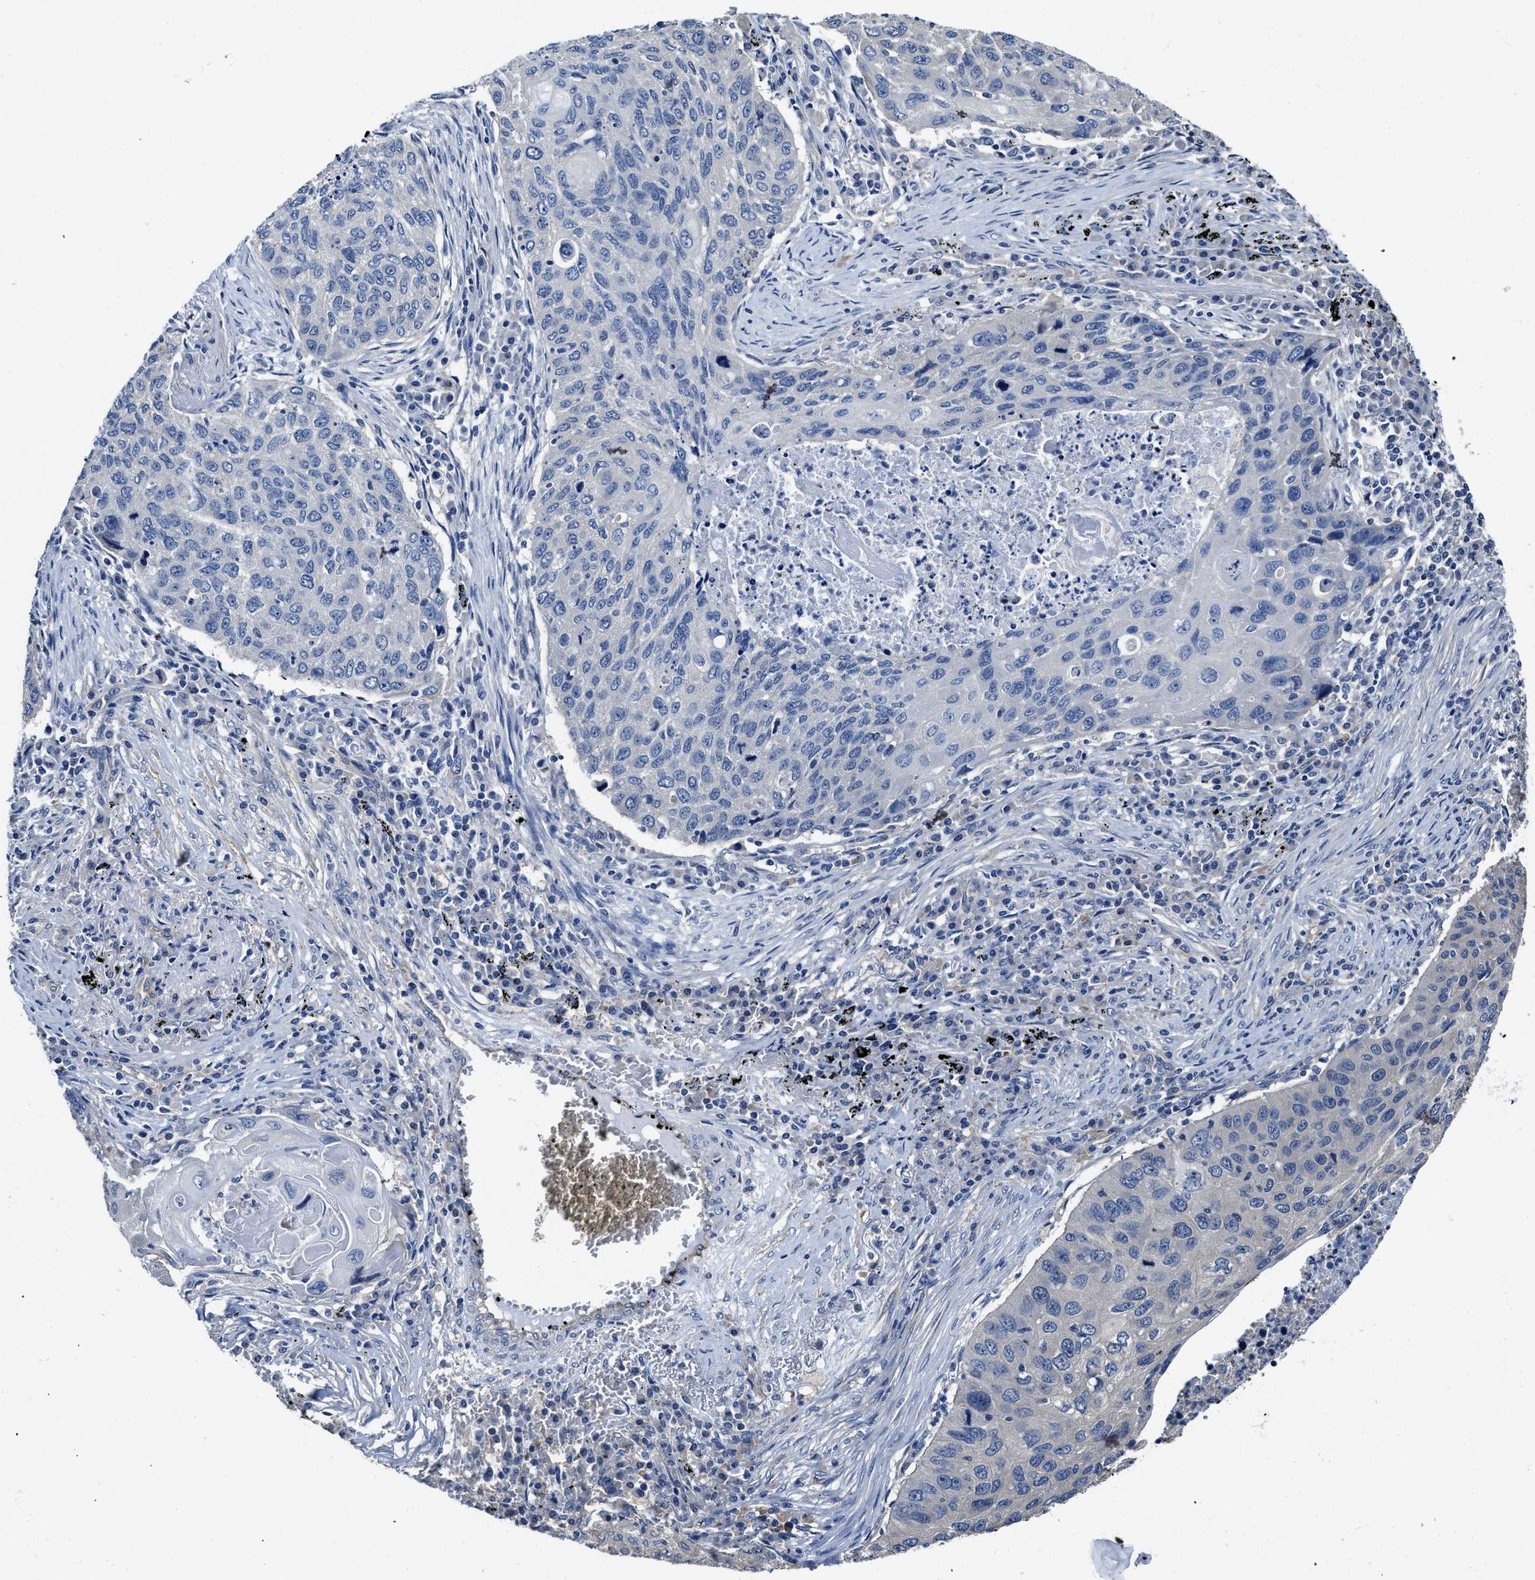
{"staining": {"intensity": "negative", "quantity": "none", "location": "none"}, "tissue": "lung cancer", "cell_type": "Tumor cells", "image_type": "cancer", "snomed": [{"axis": "morphology", "description": "Squamous cell carcinoma, NOS"}, {"axis": "topography", "description": "Lung"}], "caption": "Histopathology image shows no protein staining in tumor cells of lung squamous cell carcinoma tissue.", "gene": "C22orf42", "patient": {"sex": "female", "age": 63}}